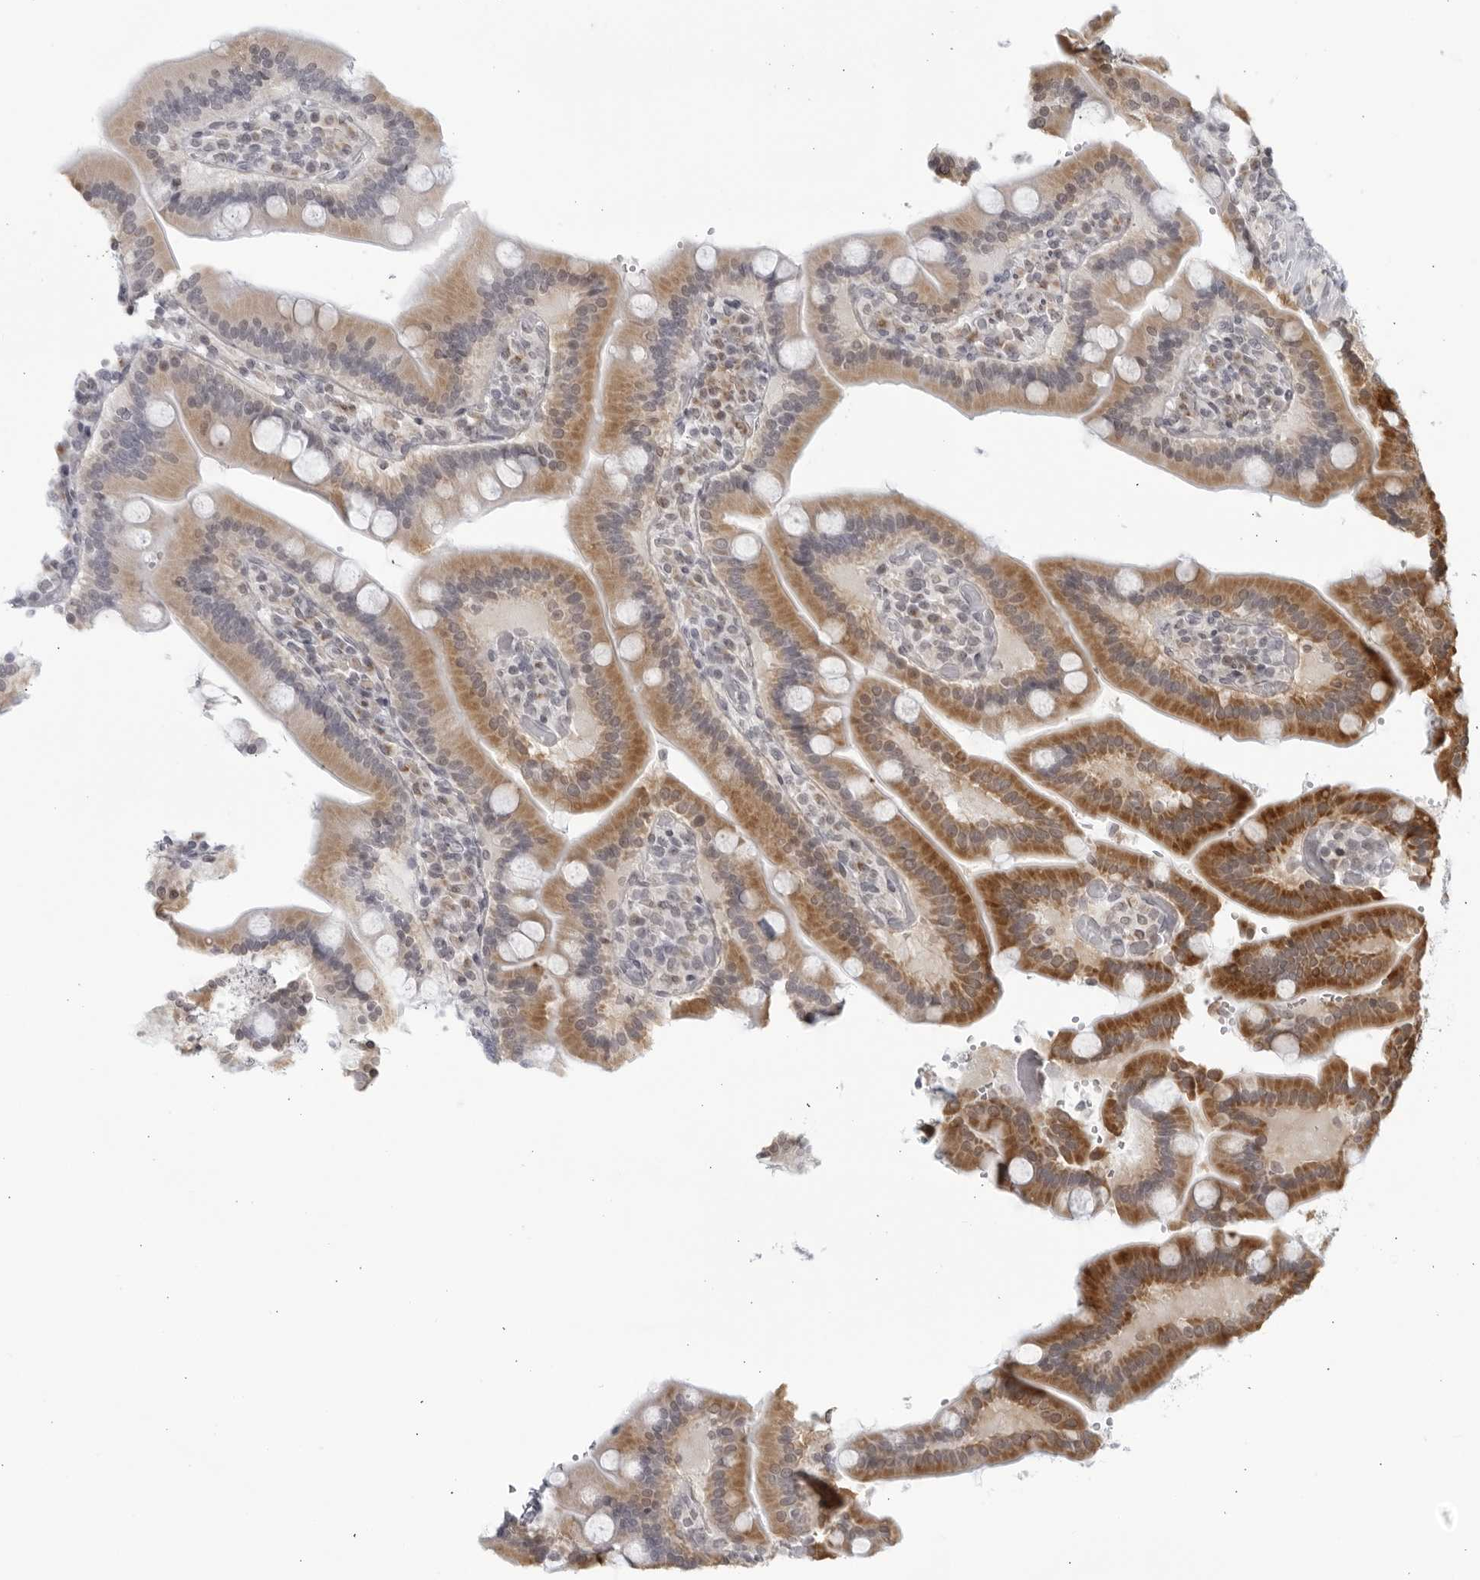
{"staining": {"intensity": "strong", "quantity": "<25%", "location": "cytoplasmic/membranous"}, "tissue": "duodenum", "cell_type": "Glandular cells", "image_type": "normal", "snomed": [{"axis": "morphology", "description": "Normal tissue, NOS"}, {"axis": "topography", "description": "Duodenum"}], "caption": "This is an image of IHC staining of normal duodenum, which shows strong staining in the cytoplasmic/membranous of glandular cells.", "gene": "WDTC1", "patient": {"sex": "female", "age": 62}}